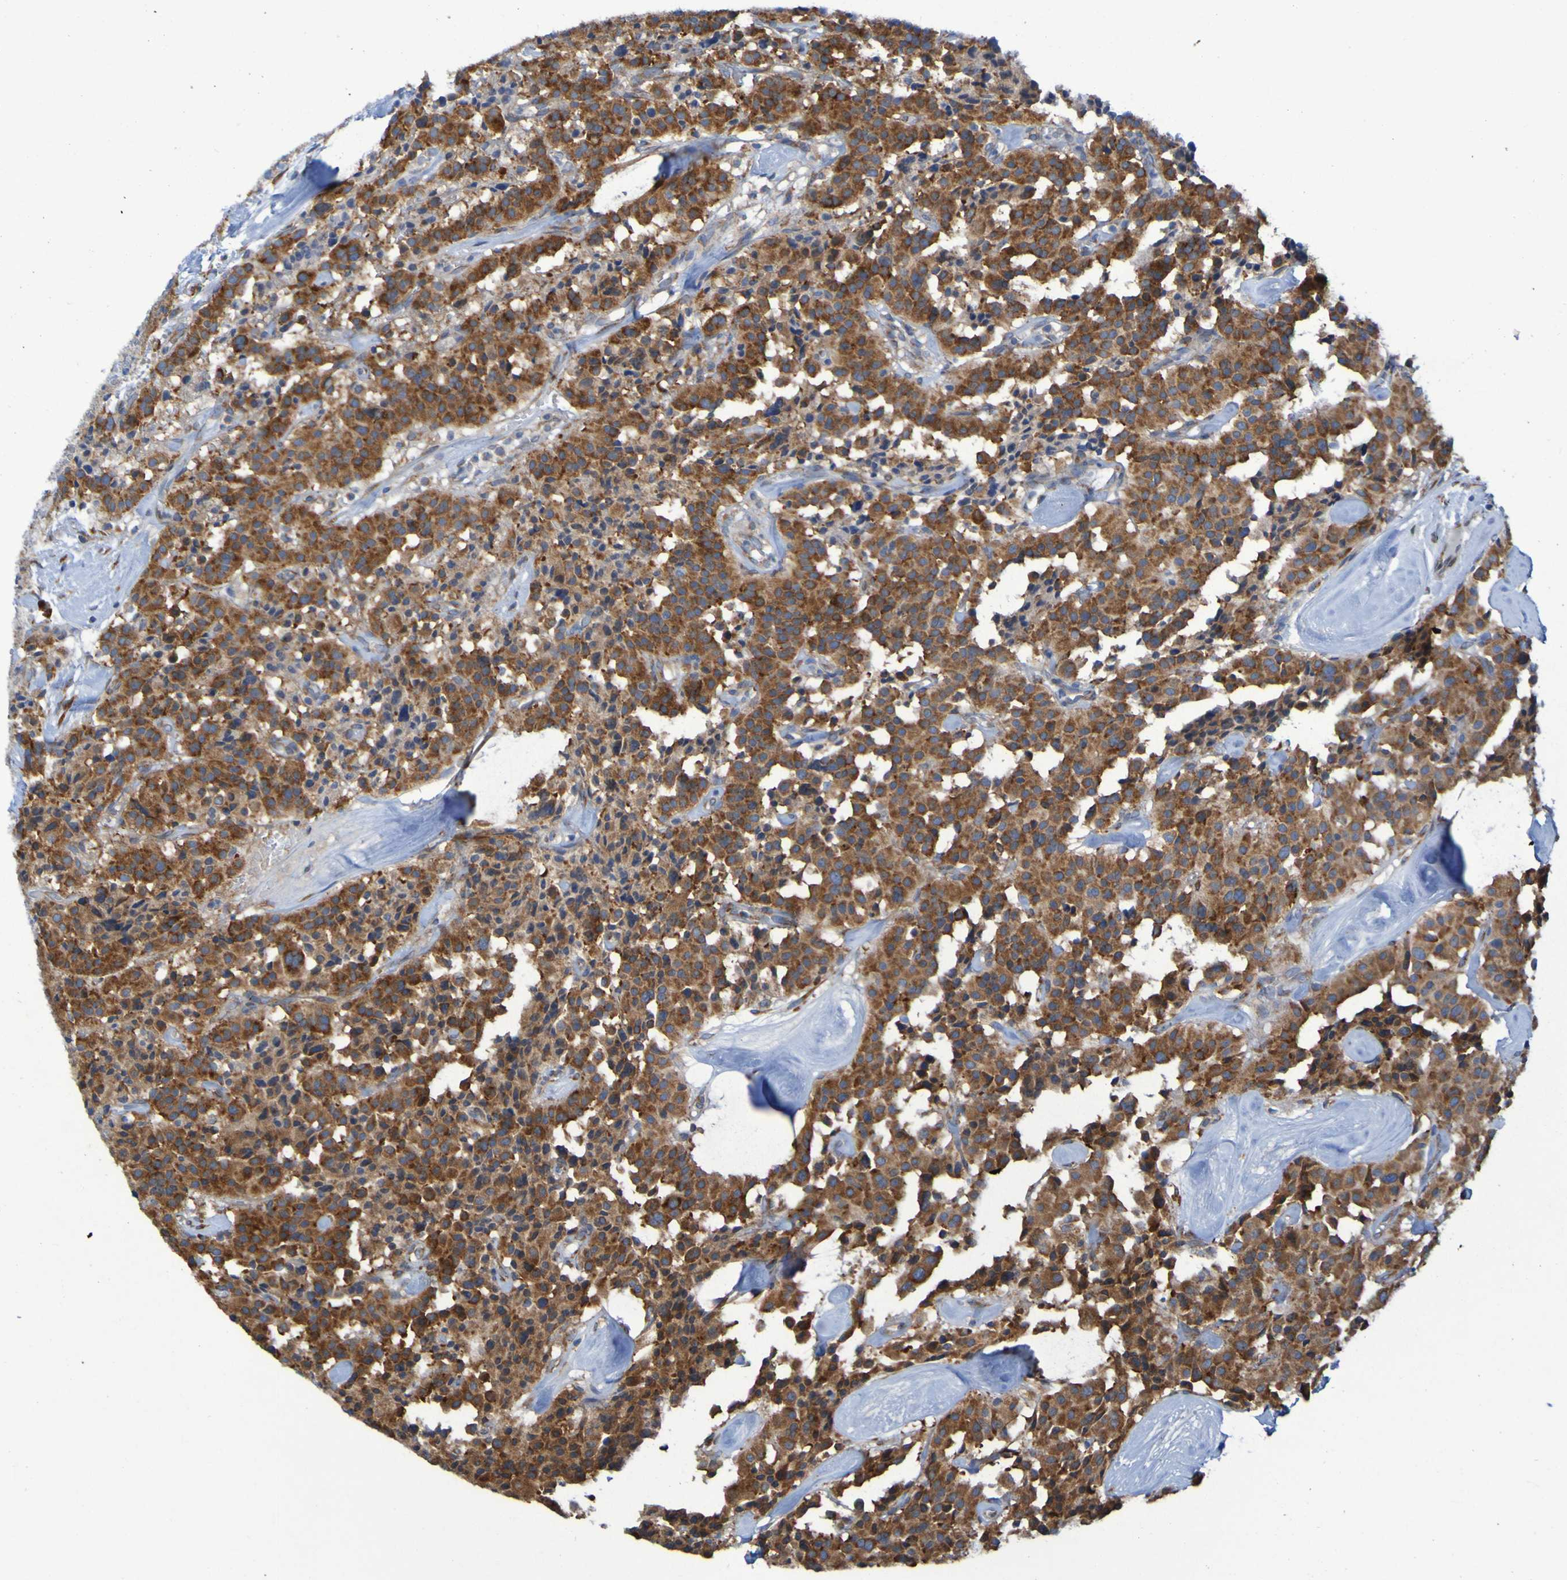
{"staining": {"intensity": "strong", "quantity": ">75%", "location": "cytoplasmic/membranous"}, "tissue": "carcinoid", "cell_type": "Tumor cells", "image_type": "cancer", "snomed": [{"axis": "morphology", "description": "Carcinoid, malignant, NOS"}, {"axis": "topography", "description": "Lung"}], "caption": "Protein analysis of carcinoid (malignant) tissue exhibits strong cytoplasmic/membranous positivity in approximately >75% of tumor cells. The staining was performed using DAB (3,3'-diaminobenzidine) to visualize the protein expression in brown, while the nuclei were stained in blue with hematoxylin (Magnification: 20x).", "gene": "FKBP3", "patient": {"sex": "male", "age": 30}}